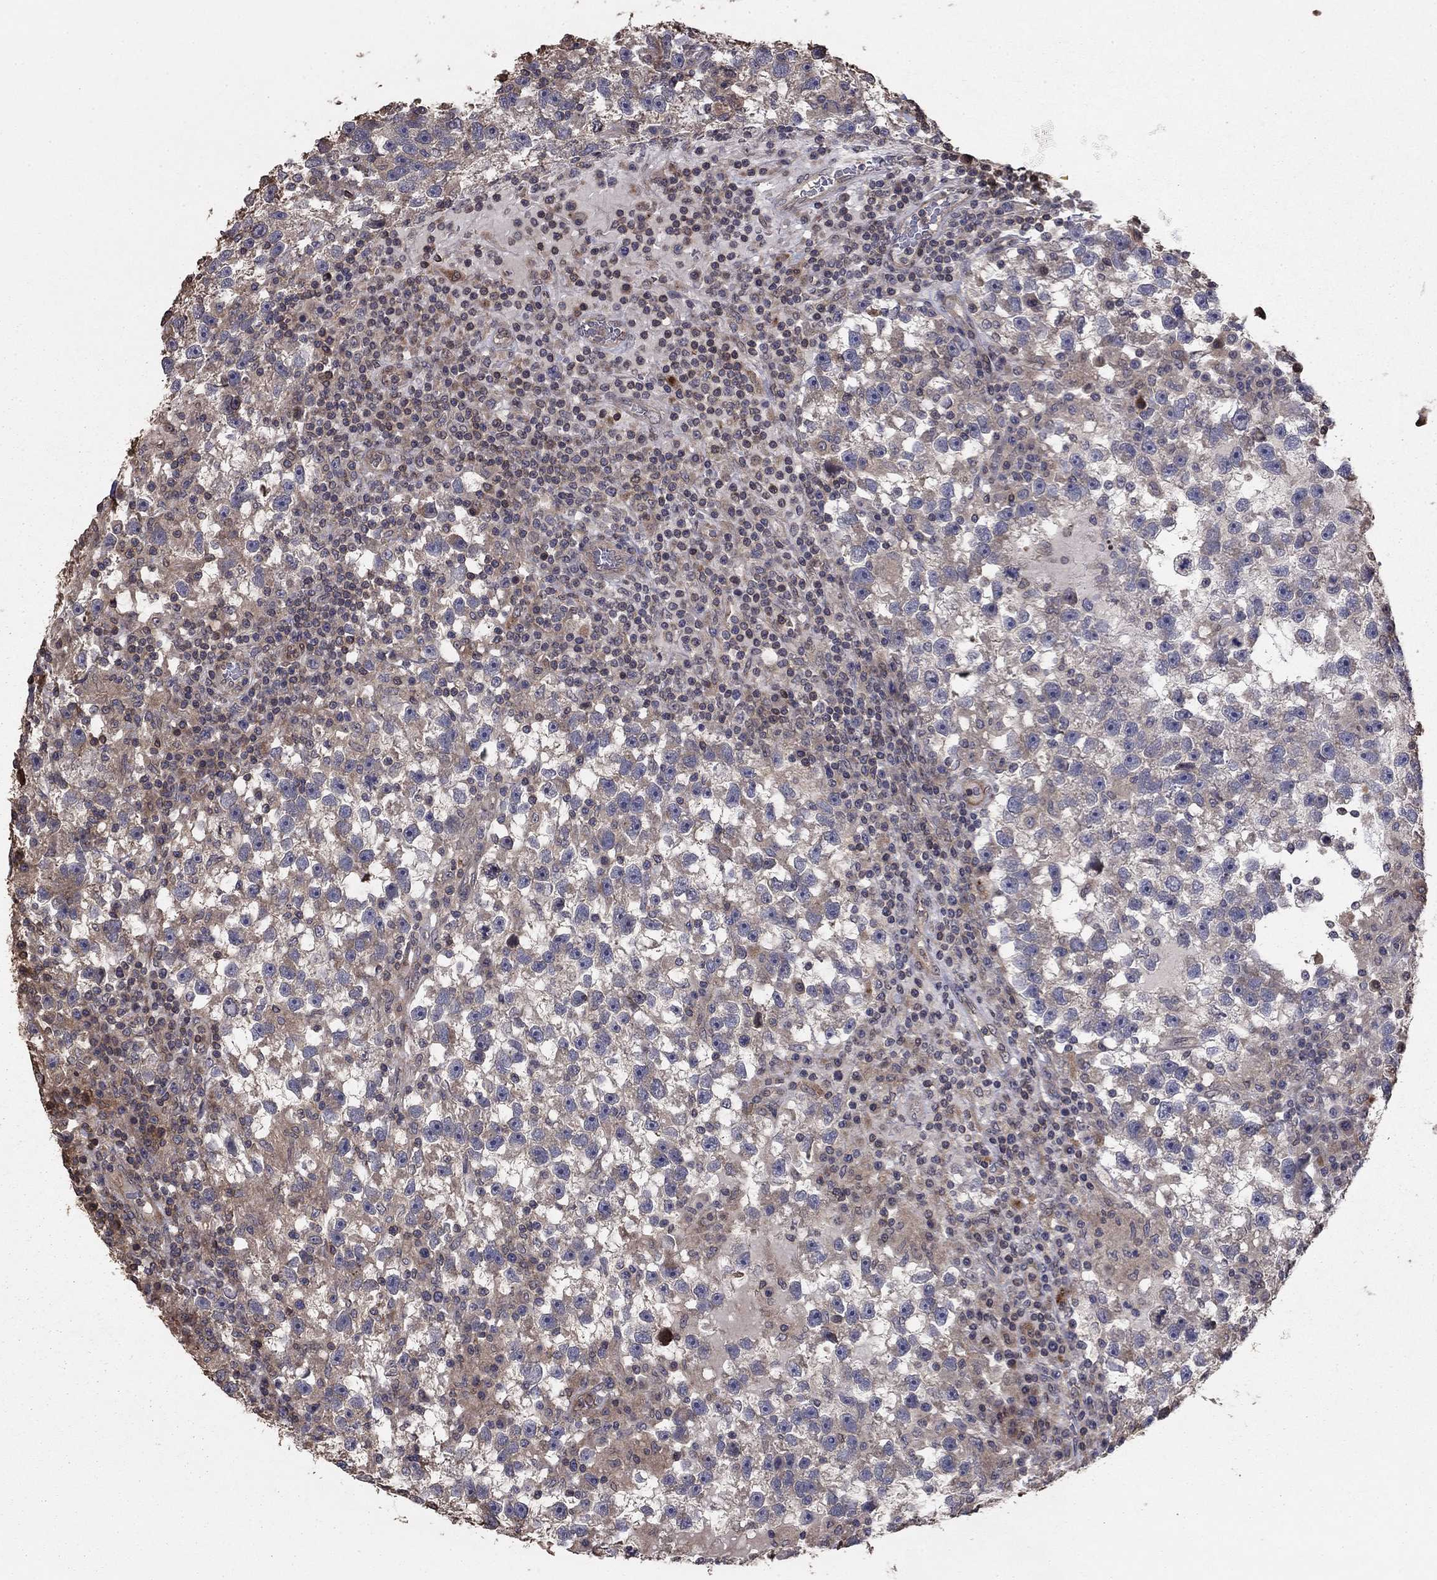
{"staining": {"intensity": "negative", "quantity": "none", "location": "none"}, "tissue": "testis cancer", "cell_type": "Tumor cells", "image_type": "cancer", "snomed": [{"axis": "morphology", "description": "Seminoma, NOS"}, {"axis": "topography", "description": "Testis"}], "caption": "Tumor cells show no significant protein positivity in testis cancer.", "gene": "GYG1", "patient": {"sex": "male", "age": 47}}